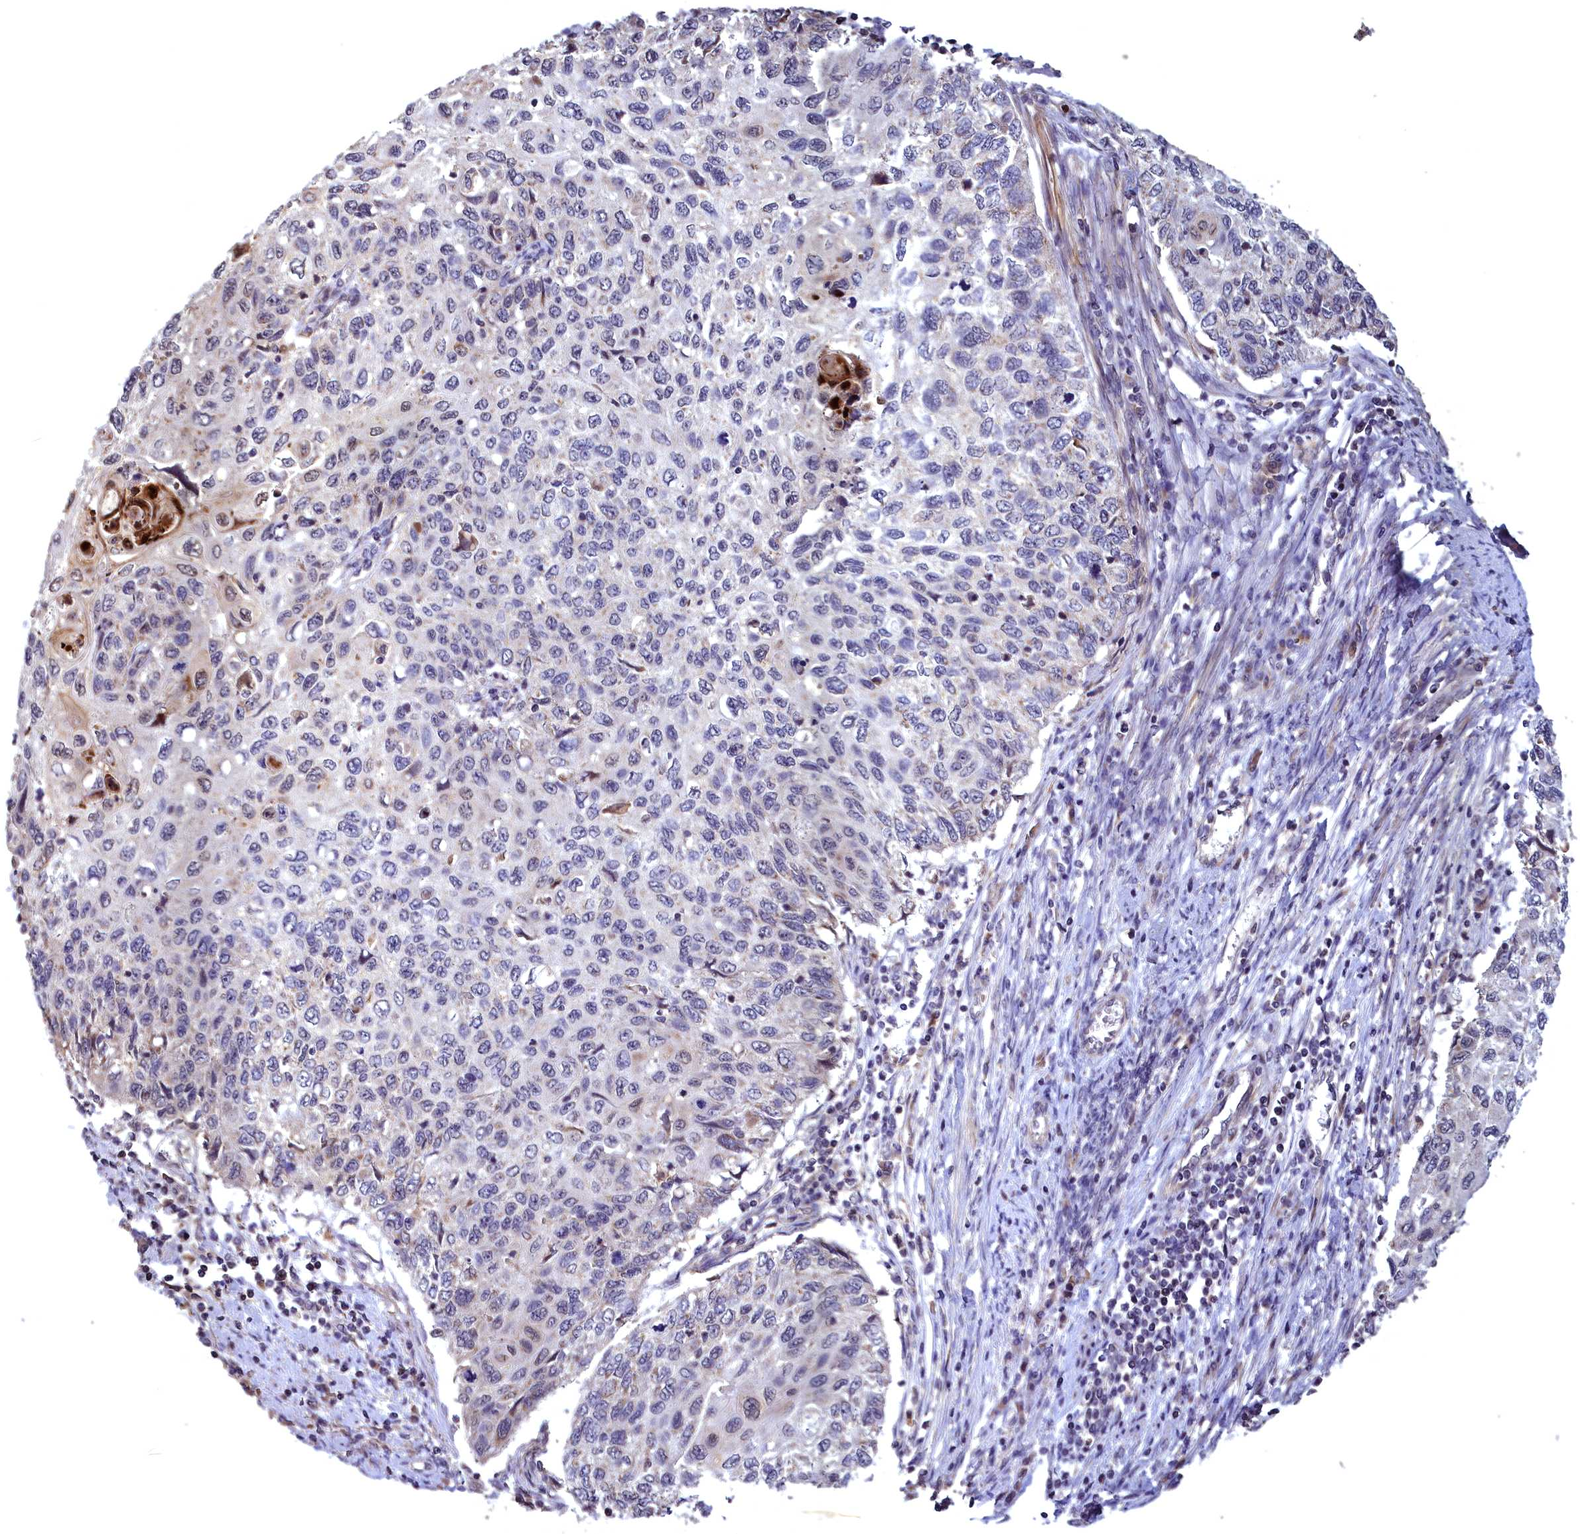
{"staining": {"intensity": "negative", "quantity": "none", "location": "none"}, "tissue": "cervical cancer", "cell_type": "Tumor cells", "image_type": "cancer", "snomed": [{"axis": "morphology", "description": "Squamous cell carcinoma, NOS"}, {"axis": "topography", "description": "Cervix"}], "caption": "Tumor cells are negative for brown protein staining in cervical squamous cell carcinoma.", "gene": "EPB41L4B", "patient": {"sex": "female", "age": 70}}